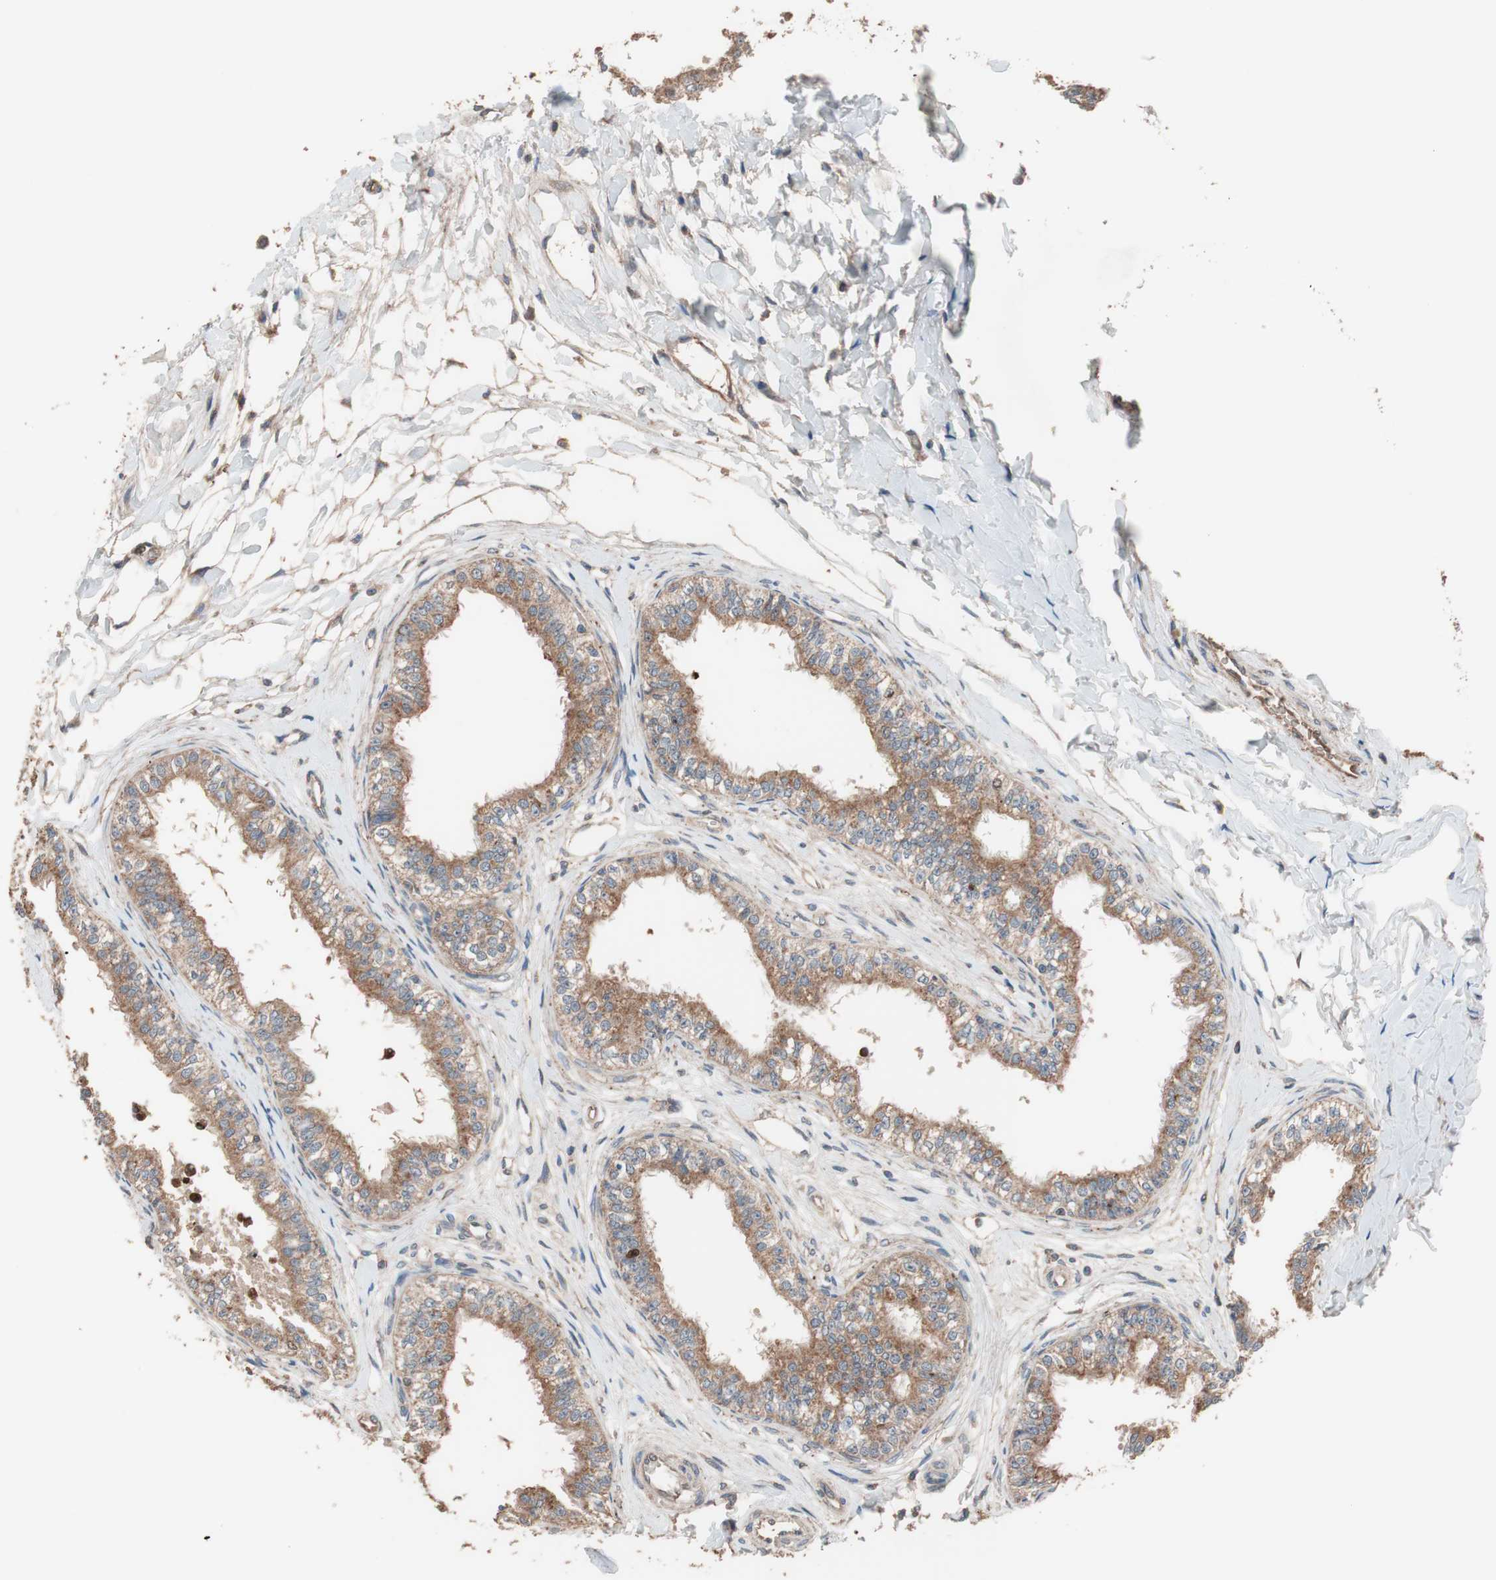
{"staining": {"intensity": "moderate", "quantity": ">75%", "location": "cytoplasmic/membranous"}, "tissue": "epididymis", "cell_type": "Glandular cells", "image_type": "normal", "snomed": [{"axis": "morphology", "description": "Normal tissue, NOS"}, {"axis": "morphology", "description": "Adenocarcinoma, metastatic, NOS"}, {"axis": "topography", "description": "Testis"}, {"axis": "topography", "description": "Epididymis"}], "caption": "Immunohistochemical staining of normal epididymis reveals >75% levels of moderate cytoplasmic/membranous protein staining in about >75% of glandular cells. (DAB IHC, brown staining for protein, blue staining for nuclei).", "gene": "SDC4", "patient": {"sex": "male", "age": 26}}